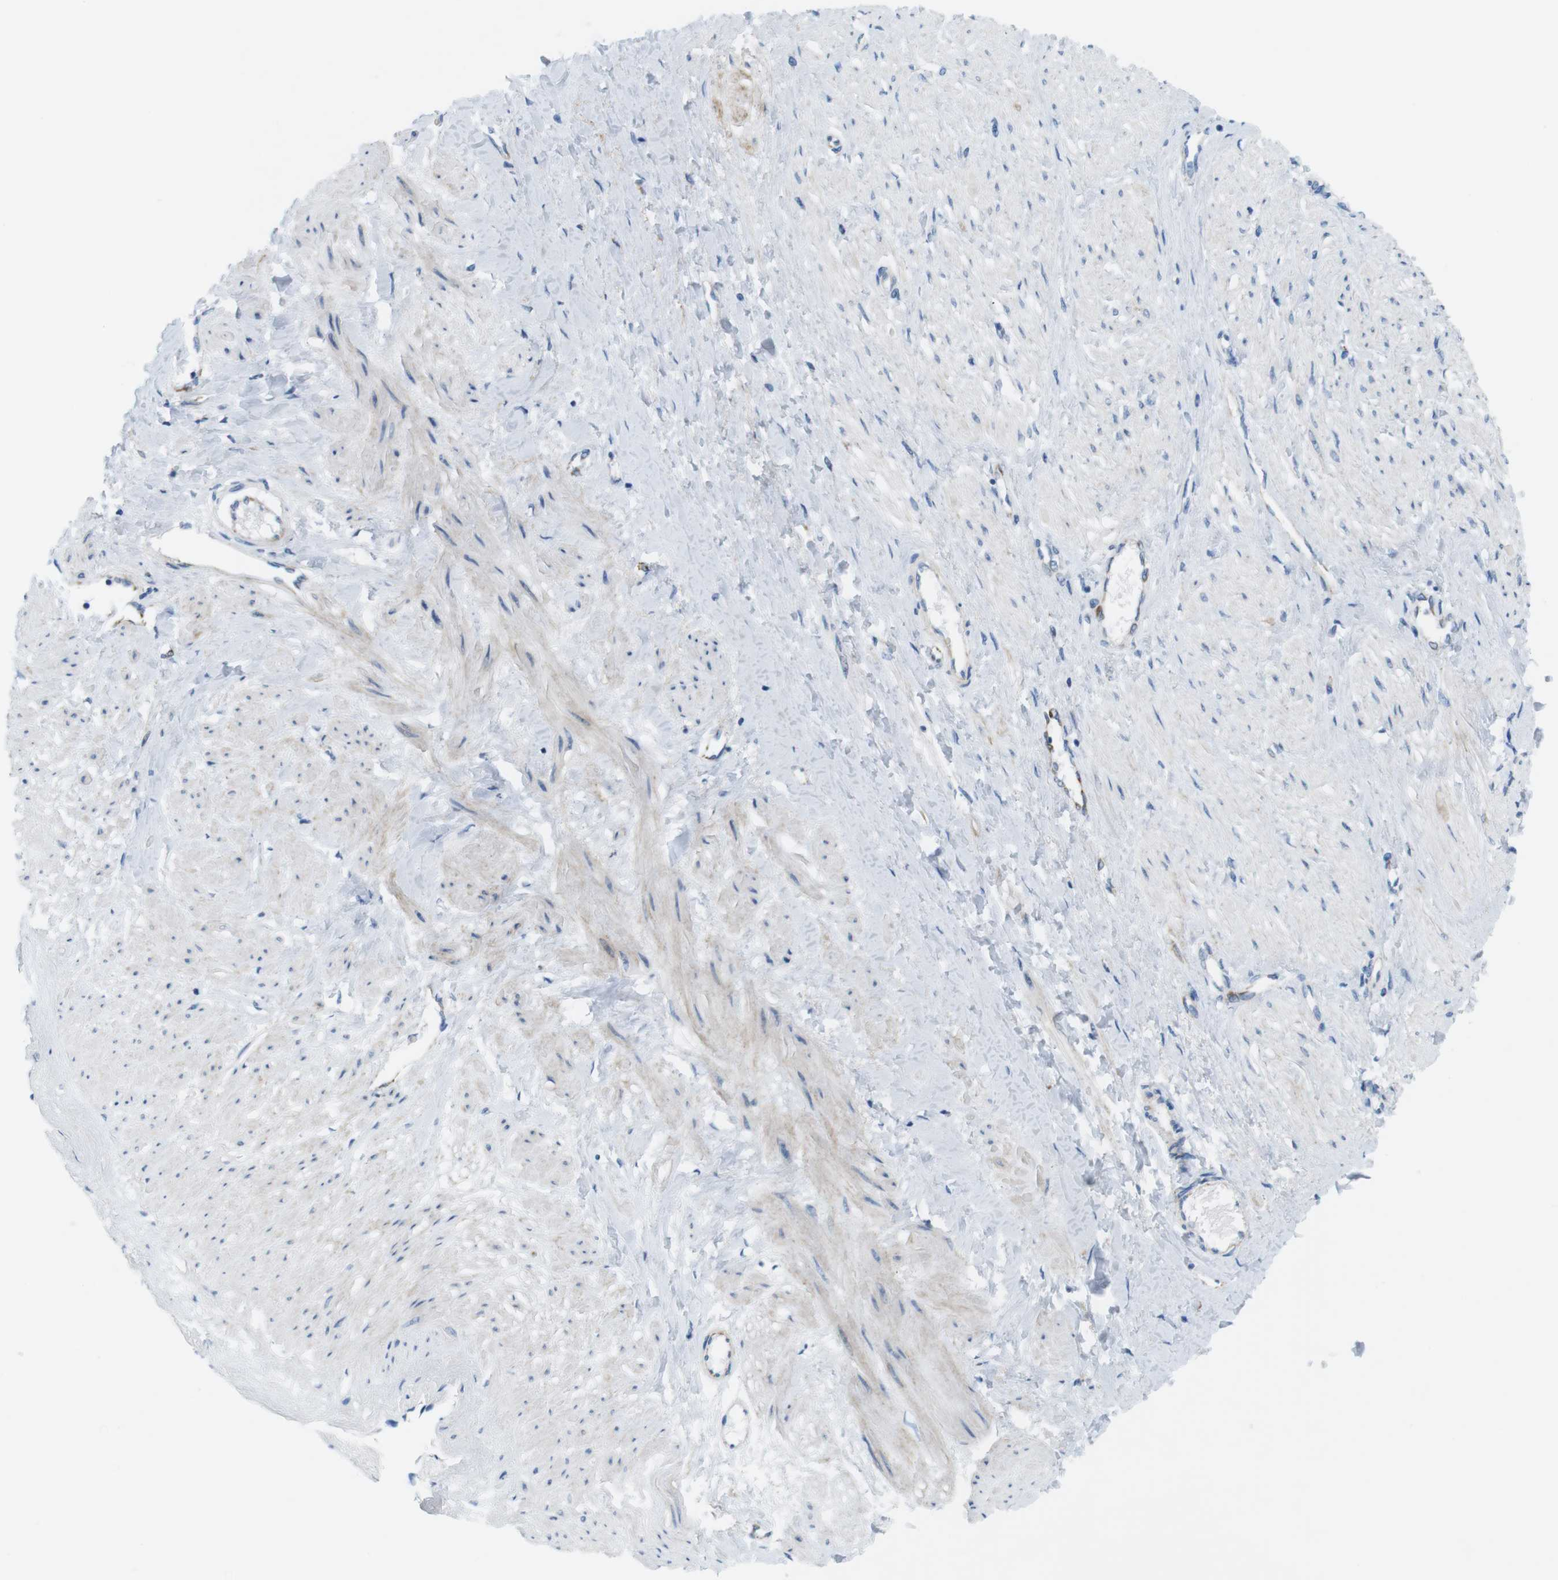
{"staining": {"intensity": "weak", "quantity": "<25%", "location": "cytoplasmic/membranous"}, "tissue": "smooth muscle", "cell_type": "Smooth muscle cells", "image_type": "normal", "snomed": [{"axis": "morphology", "description": "Normal tissue, NOS"}, {"axis": "topography", "description": "Smooth muscle"}, {"axis": "topography", "description": "Uterus"}], "caption": "An image of smooth muscle stained for a protein shows no brown staining in smooth muscle cells. The staining is performed using DAB brown chromogen with nuclei counter-stained in using hematoxylin.", "gene": "MYH9", "patient": {"sex": "female", "age": 39}}